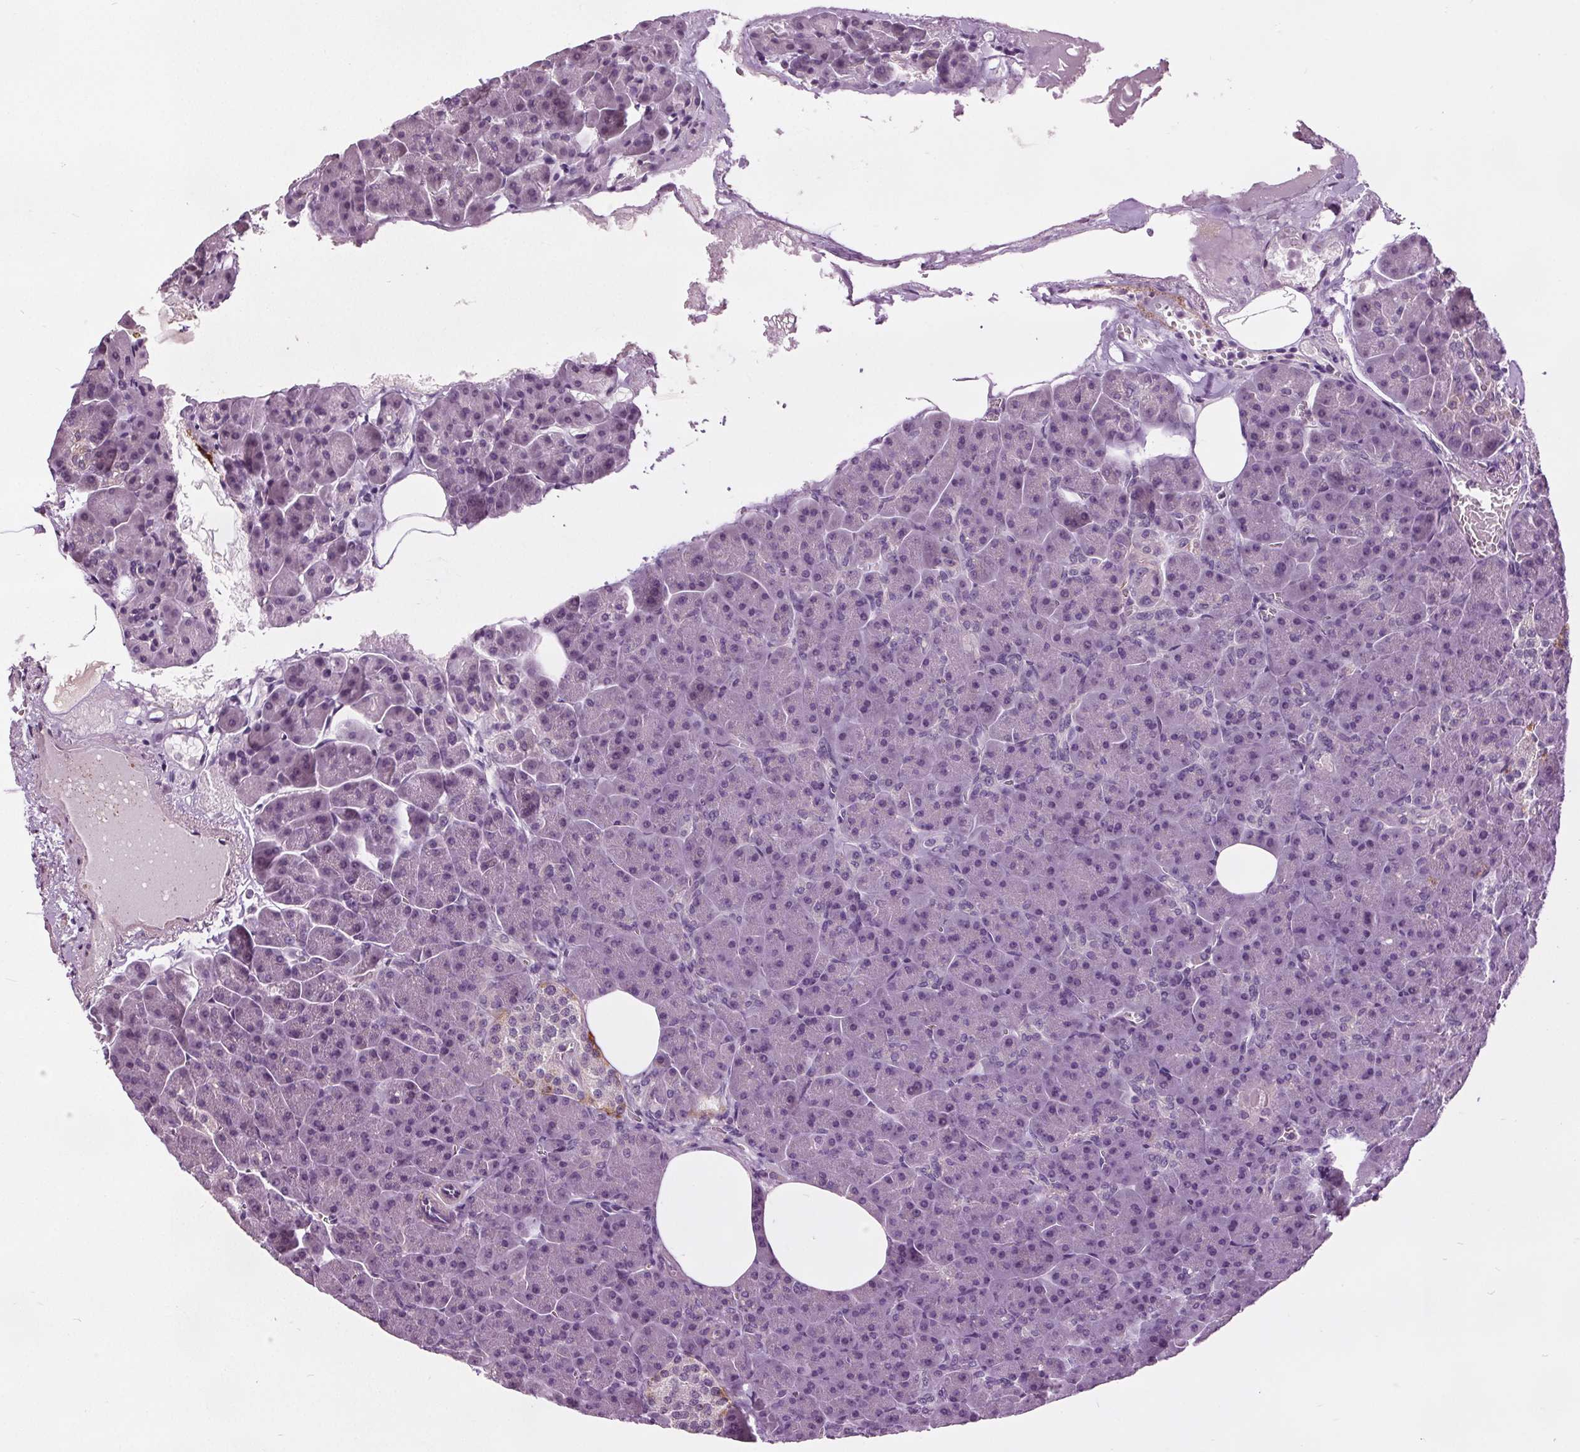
{"staining": {"intensity": "negative", "quantity": "none", "location": "none"}, "tissue": "pancreas", "cell_type": "Exocrine glandular cells", "image_type": "normal", "snomed": [{"axis": "morphology", "description": "Normal tissue, NOS"}, {"axis": "topography", "description": "Pancreas"}], "caption": "Protein analysis of unremarkable pancreas exhibits no significant expression in exocrine glandular cells. (Stains: DAB immunohistochemistry (IHC) with hematoxylin counter stain, Microscopy: brightfield microscopy at high magnification).", "gene": "RASA1", "patient": {"sex": "female", "age": 74}}